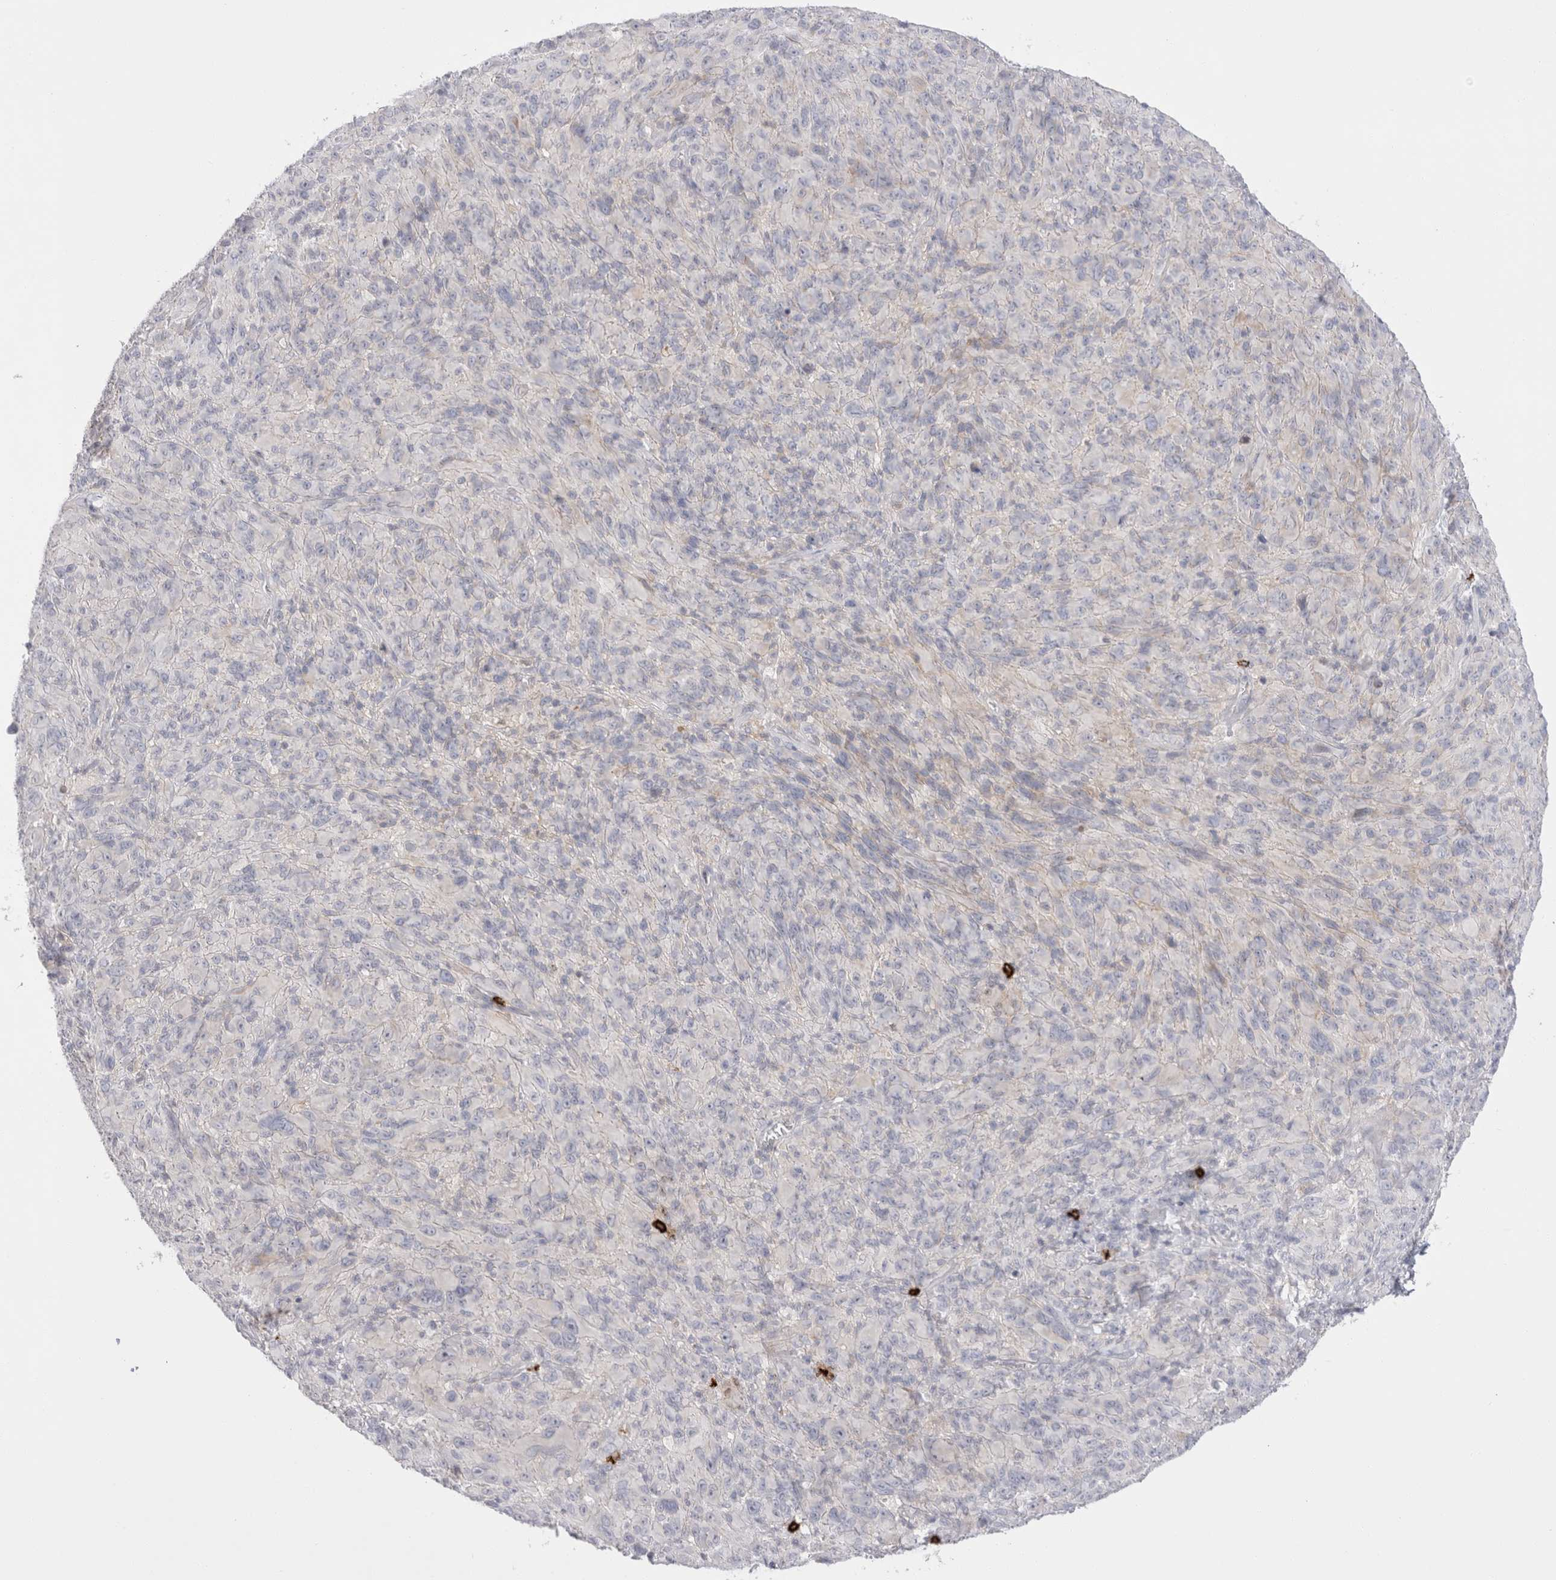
{"staining": {"intensity": "negative", "quantity": "none", "location": "none"}, "tissue": "melanoma", "cell_type": "Tumor cells", "image_type": "cancer", "snomed": [{"axis": "morphology", "description": "Malignant melanoma, NOS"}, {"axis": "topography", "description": "Skin of head"}], "caption": "A histopathology image of human melanoma is negative for staining in tumor cells.", "gene": "SPINK2", "patient": {"sex": "male", "age": 96}}